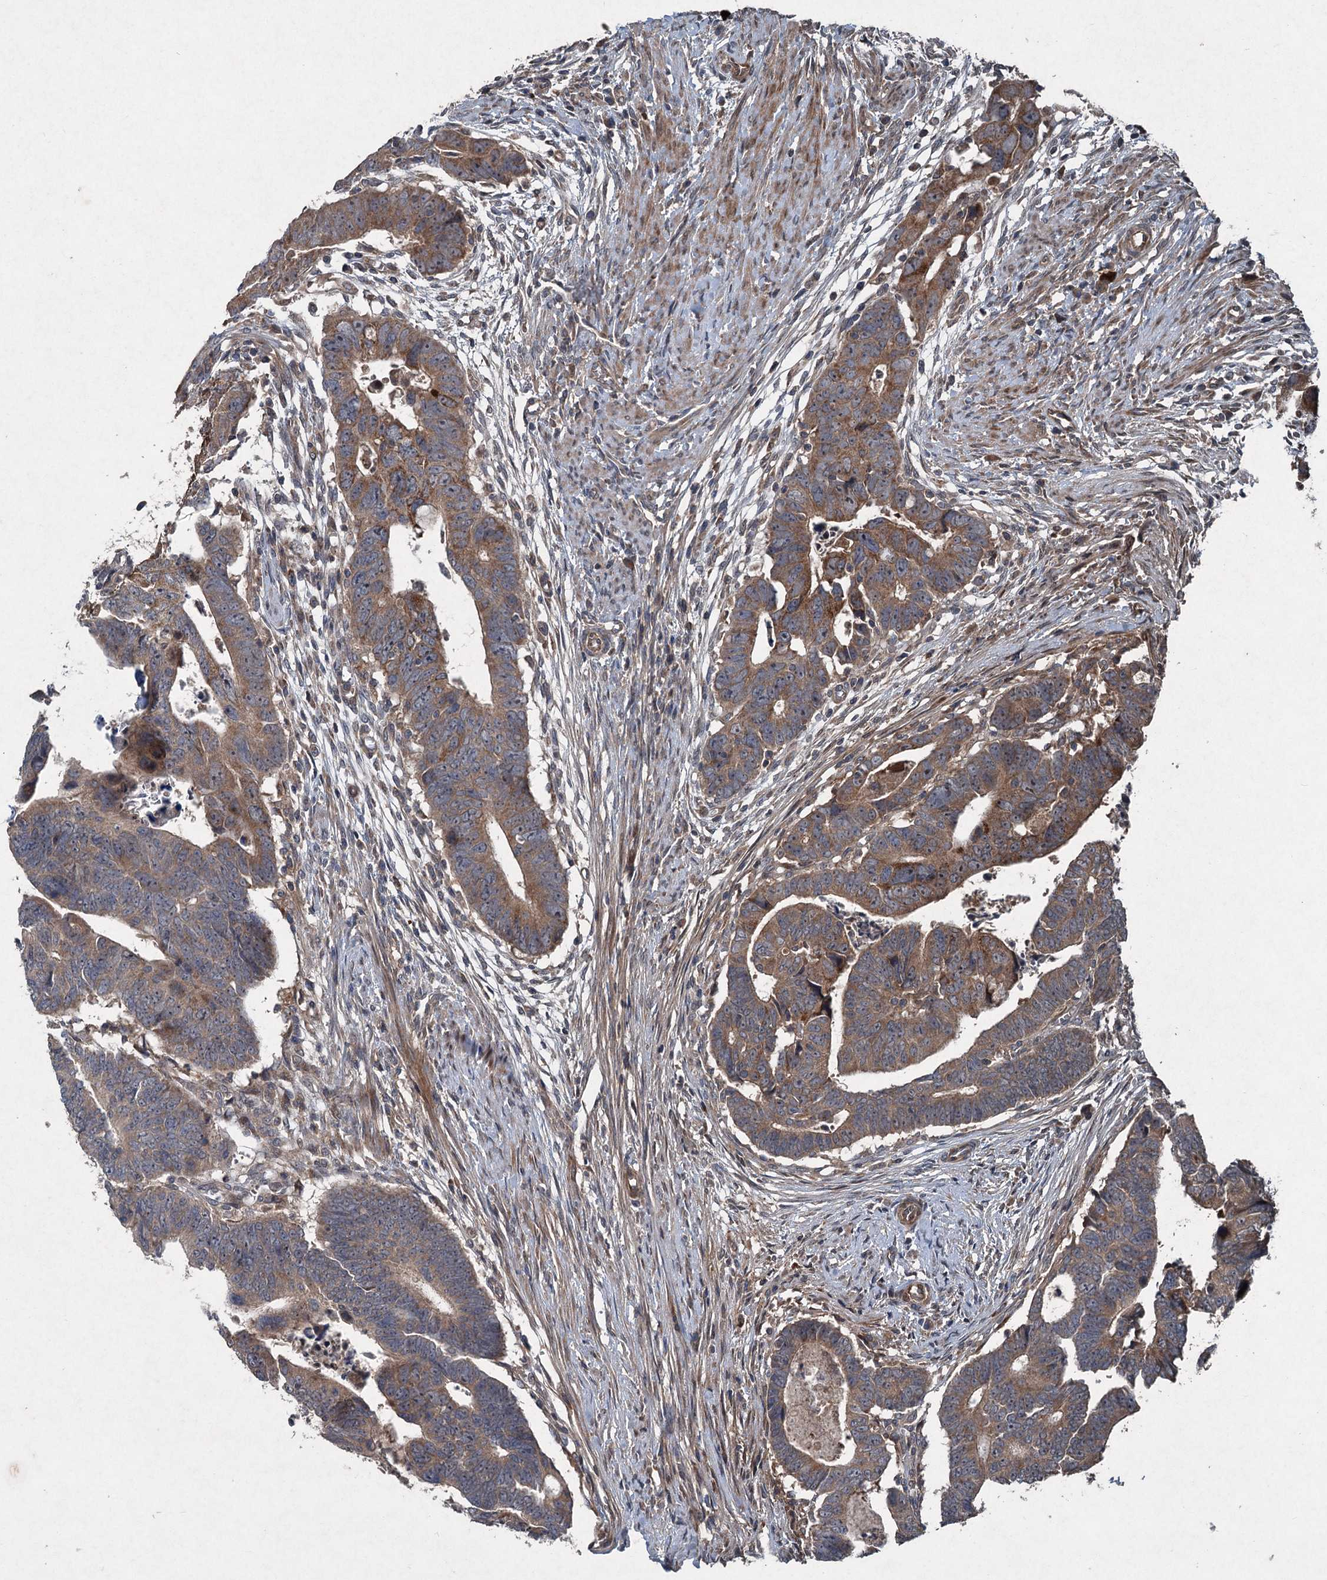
{"staining": {"intensity": "moderate", "quantity": "25%-75%", "location": "cytoplasmic/membranous"}, "tissue": "colorectal cancer", "cell_type": "Tumor cells", "image_type": "cancer", "snomed": [{"axis": "morphology", "description": "Adenocarcinoma, NOS"}, {"axis": "topography", "description": "Rectum"}], "caption": "Adenocarcinoma (colorectal) stained for a protein exhibits moderate cytoplasmic/membranous positivity in tumor cells. Nuclei are stained in blue.", "gene": "ALAS1", "patient": {"sex": "female", "age": 65}}